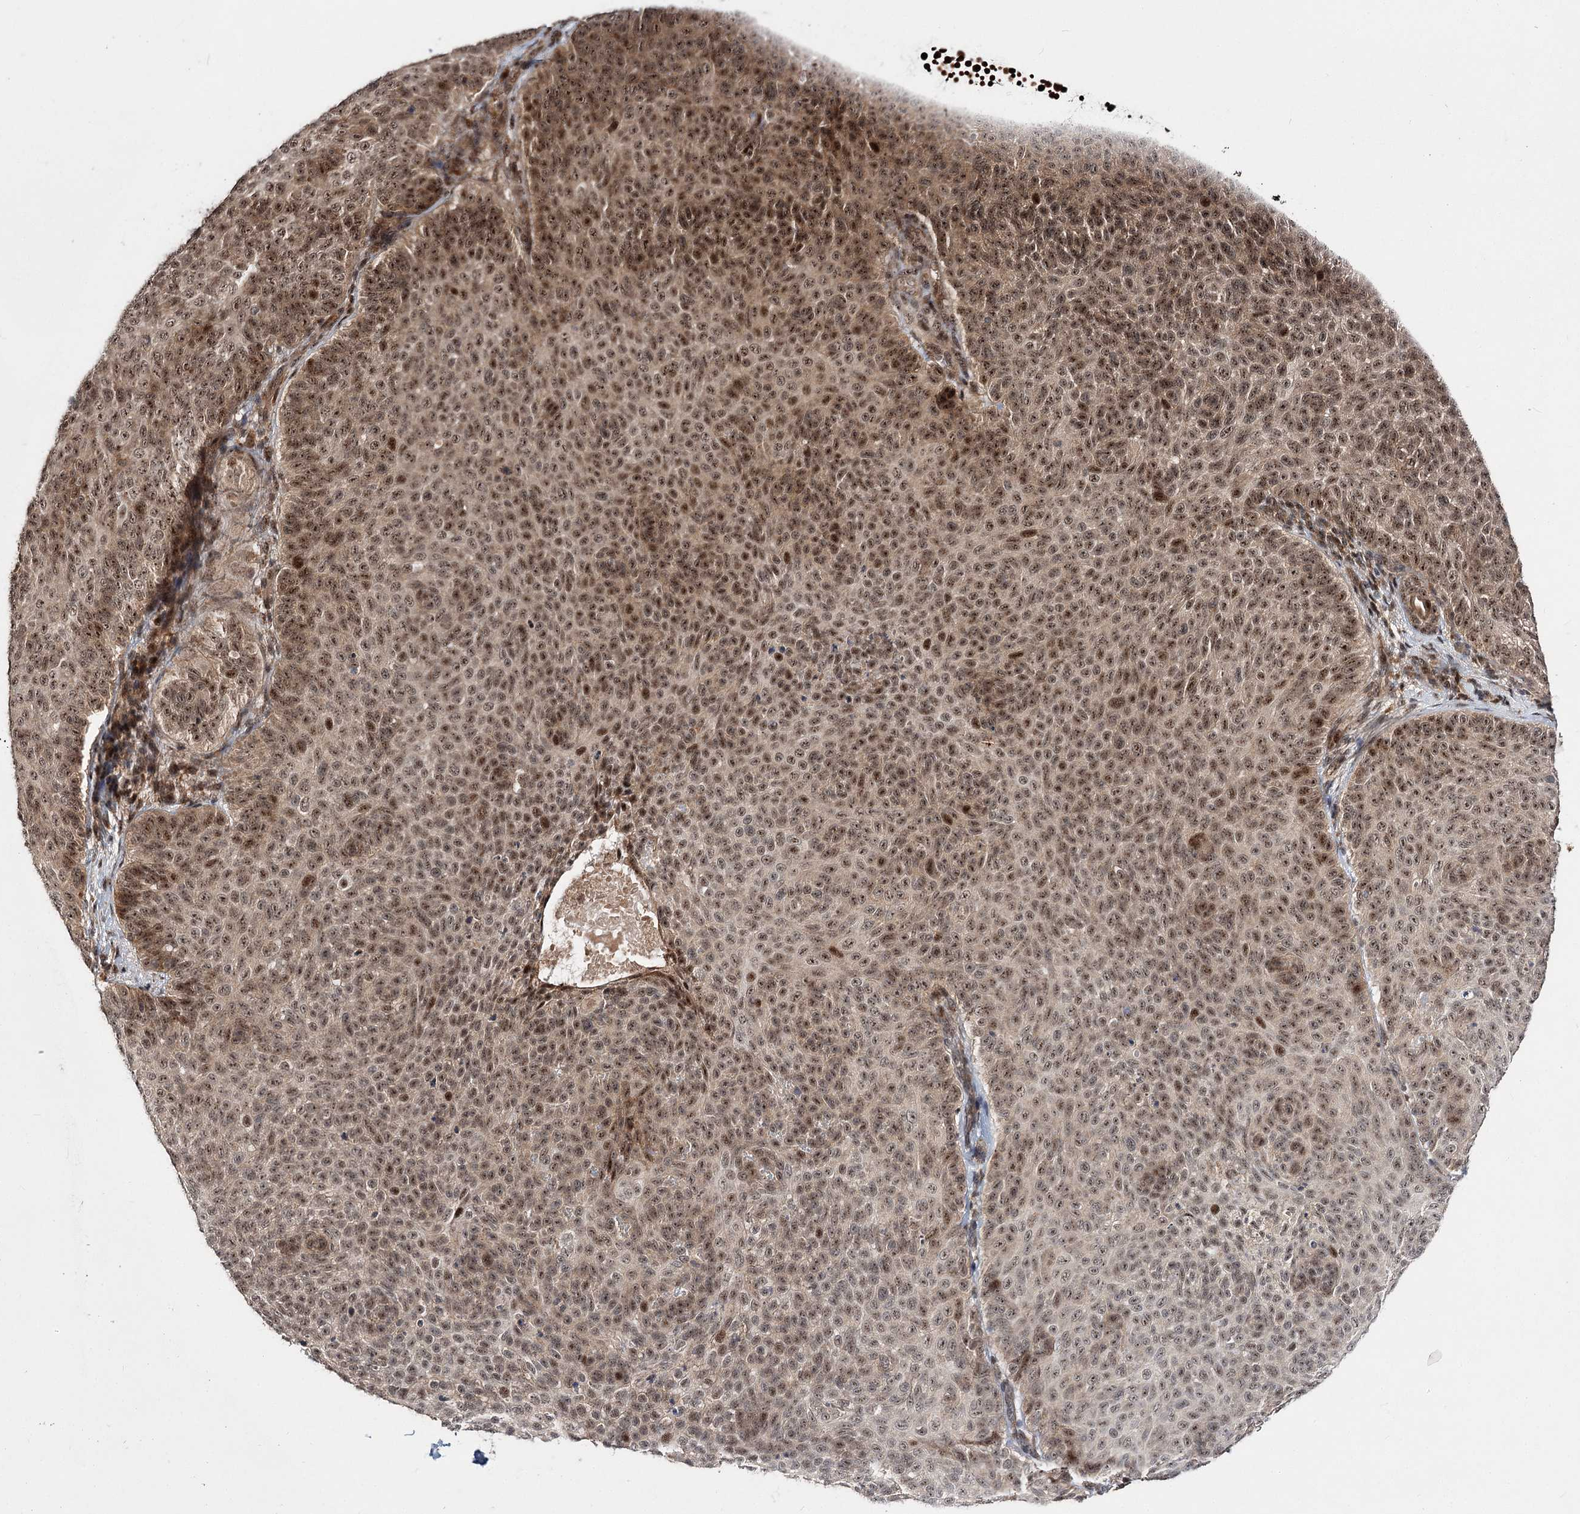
{"staining": {"intensity": "moderate", "quantity": ">75%", "location": "nuclear"}, "tissue": "skin cancer", "cell_type": "Tumor cells", "image_type": "cancer", "snomed": [{"axis": "morphology", "description": "Basal cell carcinoma"}, {"axis": "topography", "description": "Skin"}], "caption": "Skin cancer (basal cell carcinoma) was stained to show a protein in brown. There is medium levels of moderate nuclear expression in approximately >75% of tumor cells.", "gene": "MKNK2", "patient": {"sex": "male", "age": 85}}